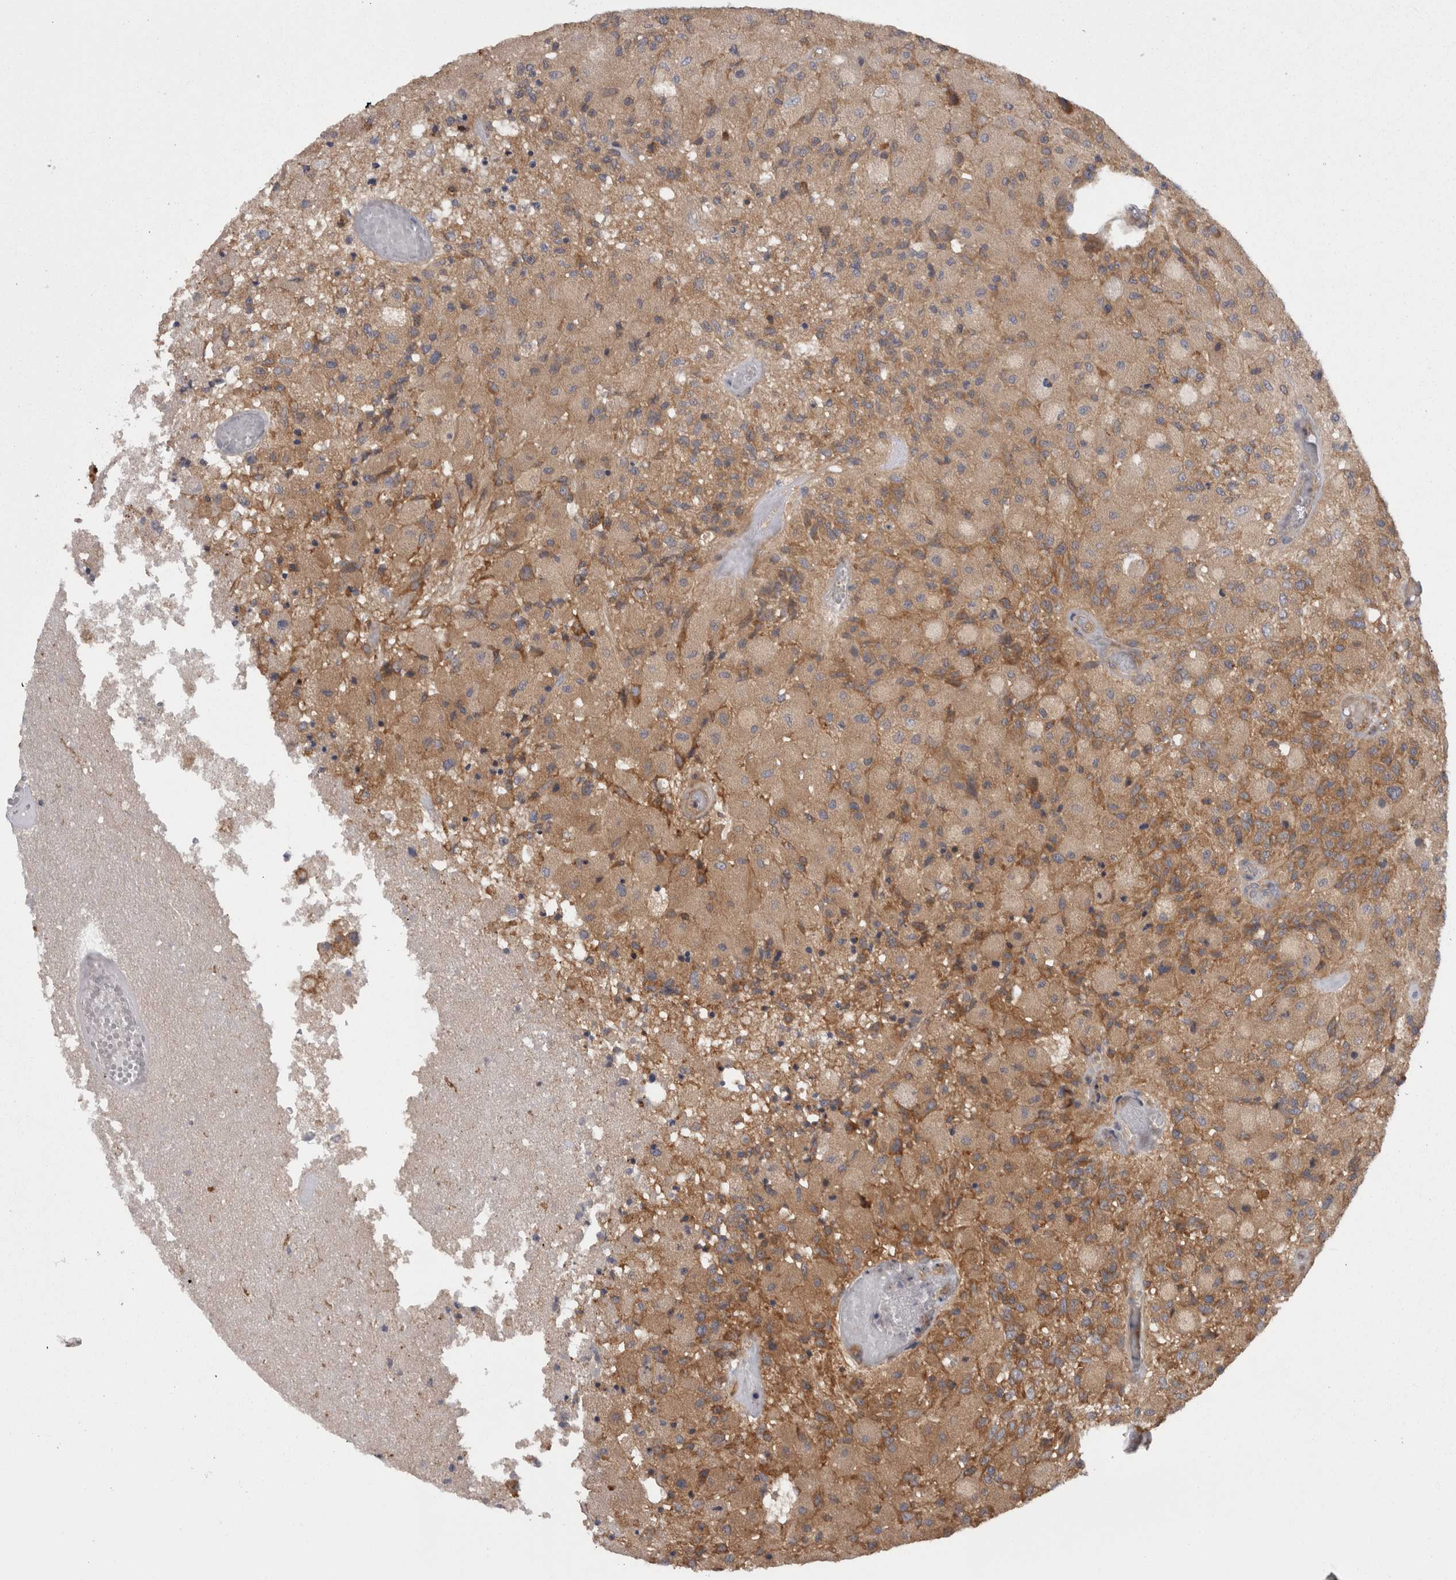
{"staining": {"intensity": "weak", "quantity": ">75%", "location": "cytoplasmic/membranous"}, "tissue": "glioma", "cell_type": "Tumor cells", "image_type": "cancer", "snomed": [{"axis": "morphology", "description": "Normal tissue, NOS"}, {"axis": "morphology", "description": "Glioma, malignant, High grade"}, {"axis": "topography", "description": "Cerebral cortex"}], "caption": "Human glioma stained with a brown dye exhibits weak cytoplasmic/membranous positive positivity in about >75% of tumor cells.", "gene": "SMCR8", "patient": {"sex": "male", "age": 77}}